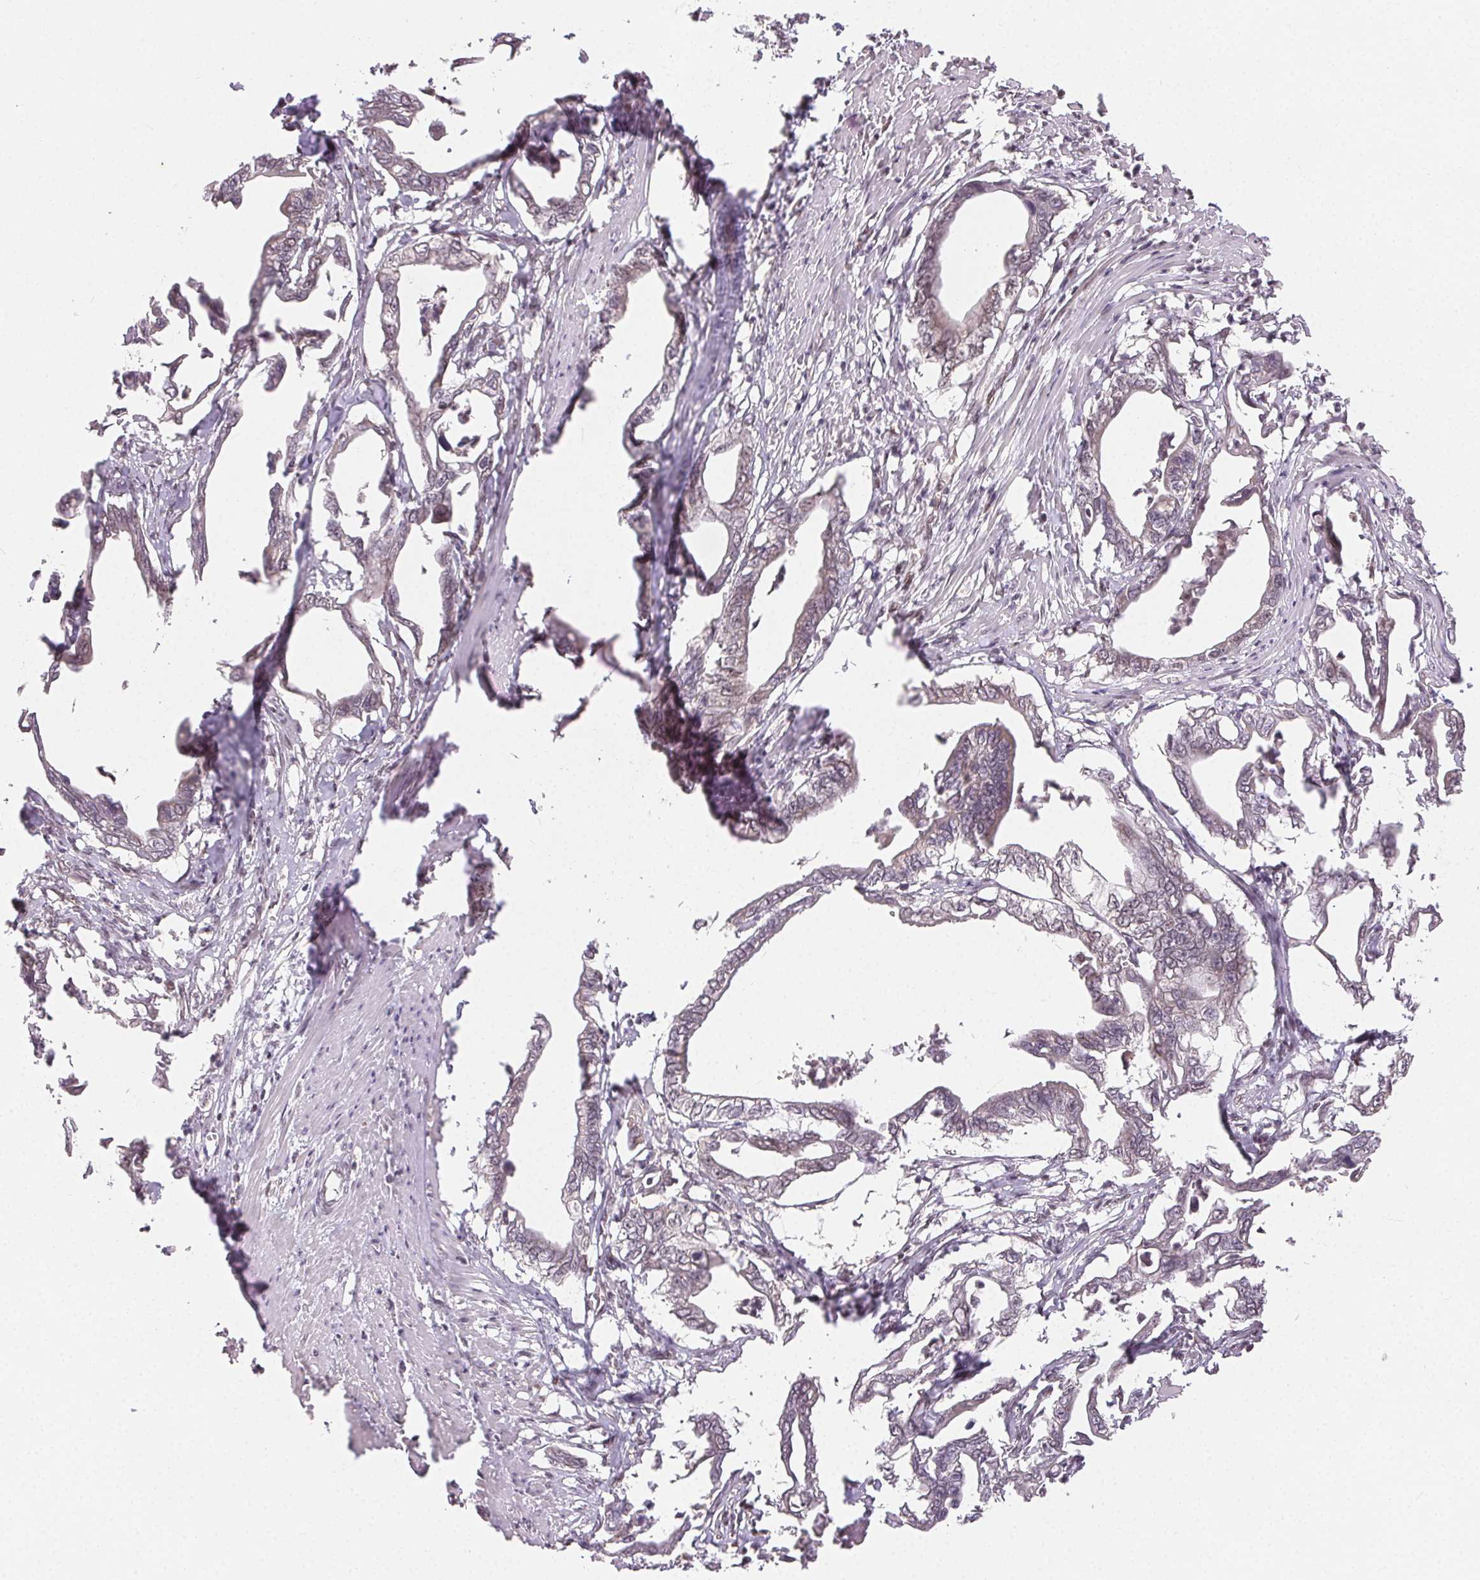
{"staining": {"intensity": "negative", "quantity": "none", "location": "none"}, "tissue": "pancreatic cancer", "cell_type": "Tumor cells", "image_type": "cancer", "snomed": [{"axis": "morphology", "description": "Adenocarcinoma, NOS"}, {"axis": "topography", "description": "Pancreas"}], "caption": "Micrograph shows no protein positivity in tumor cells of adenocarcinoma (pancreatic) tissue.", "gene": "MAPKAPK2", "patient": {"sex": "male", "age": 61}}